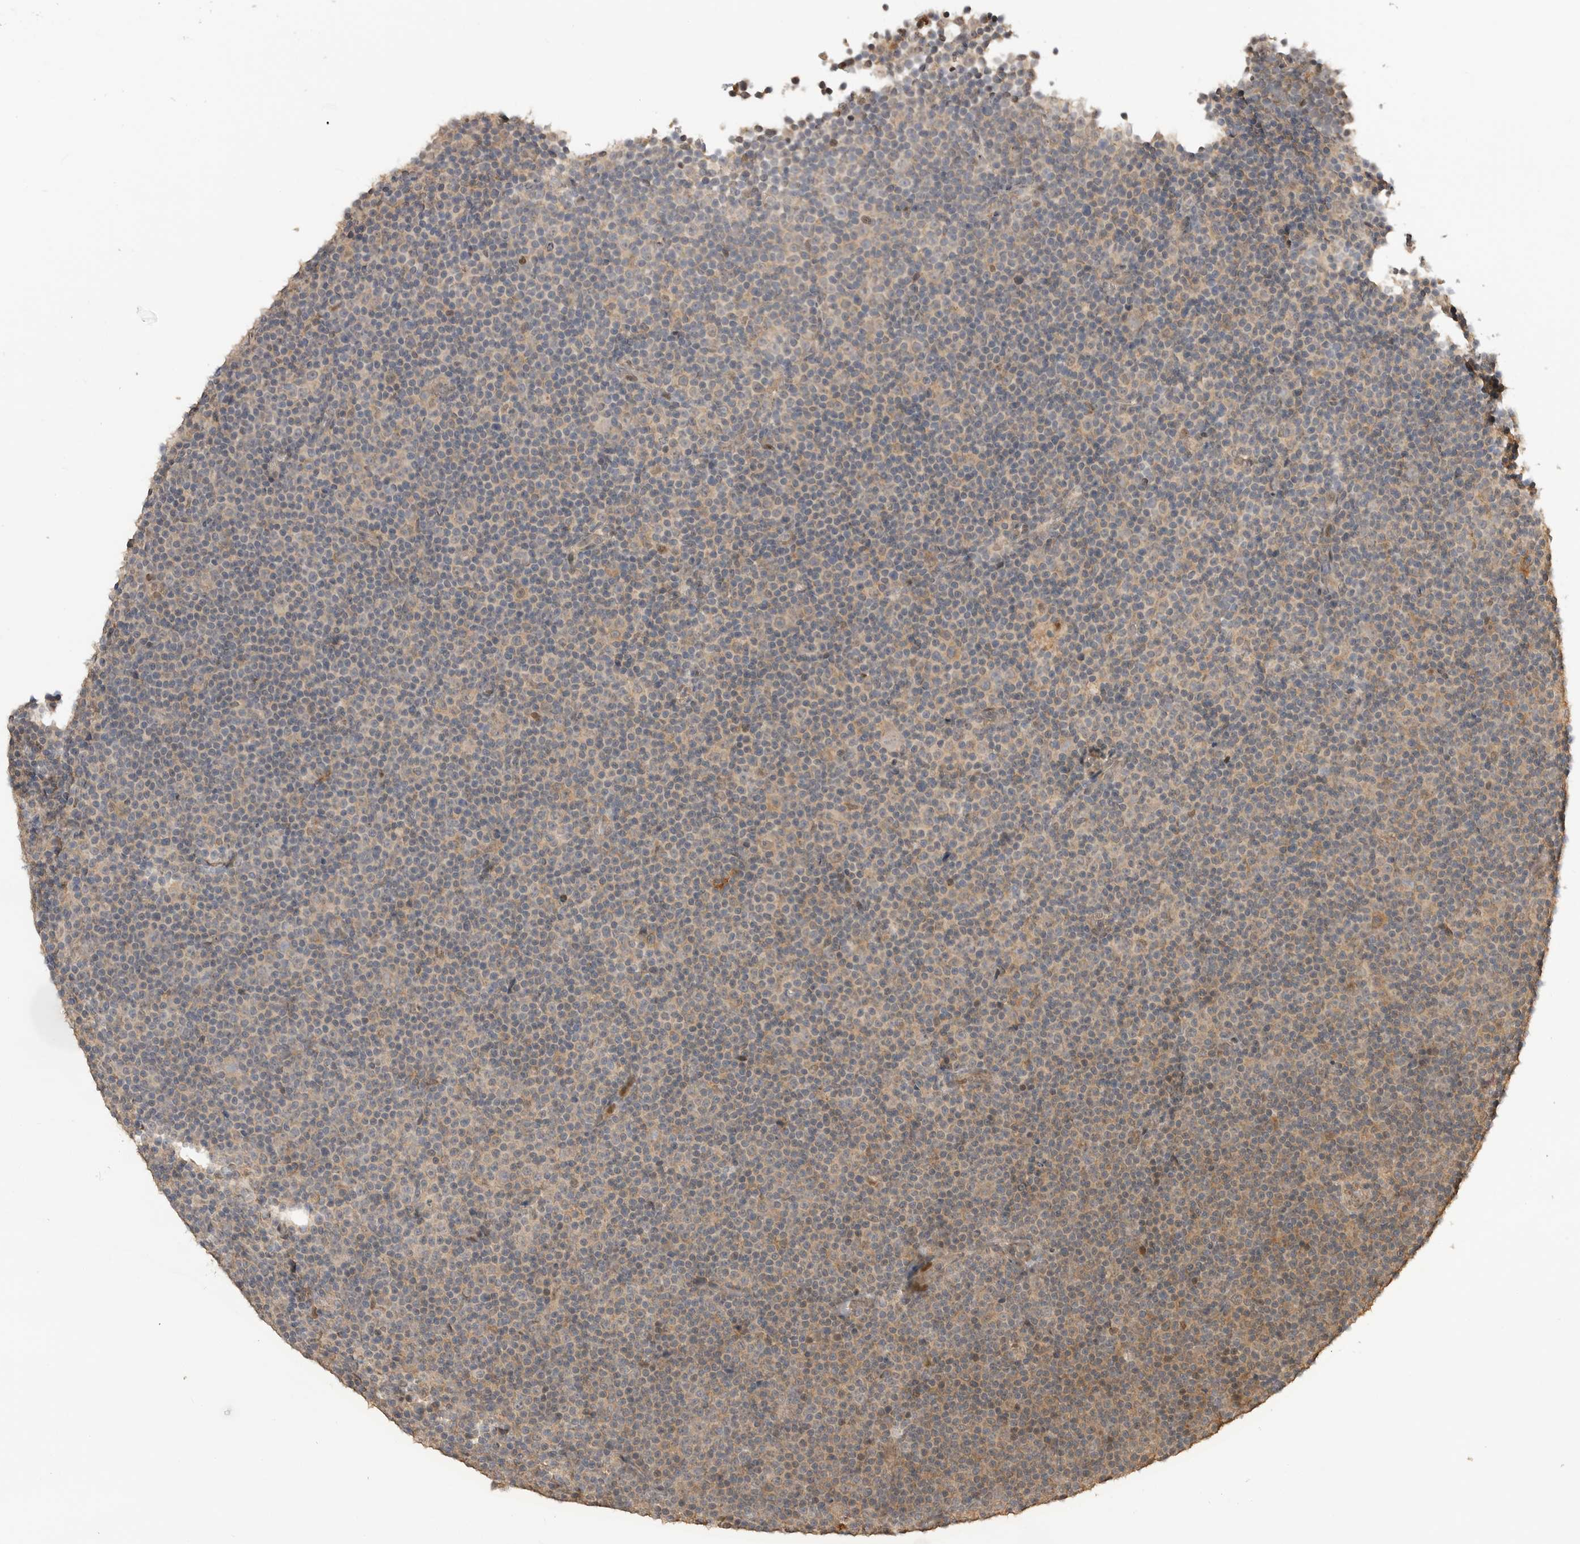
{"staining": {"intensity": "moderate", "quantity": "<25%", "location": "cytoplasmic/membranous"}, "tissue": "lymphoma", "cell_type": "Tumor cells", "image_type": "cancer", "snomed": [{"axis": "morphology", "description": "Malignant lymphoma, non-Hodgkin's type, Low grade"}, {"axis": "topography", "description": "Lymph node"}], "caption": "Immunohistochemistry (DAB) staining of low-grade malignant lymphoma, non-Hodgkin's type demonstrates moderate cytoplasmic/membranous protein expression in approximately <25% of tumor cells. Immunohistochemistry stains the protein in brown and the nuclei are stained blue.", "gene": "ASPSCR1", "patient": {"sex": "female", "age": 67}}